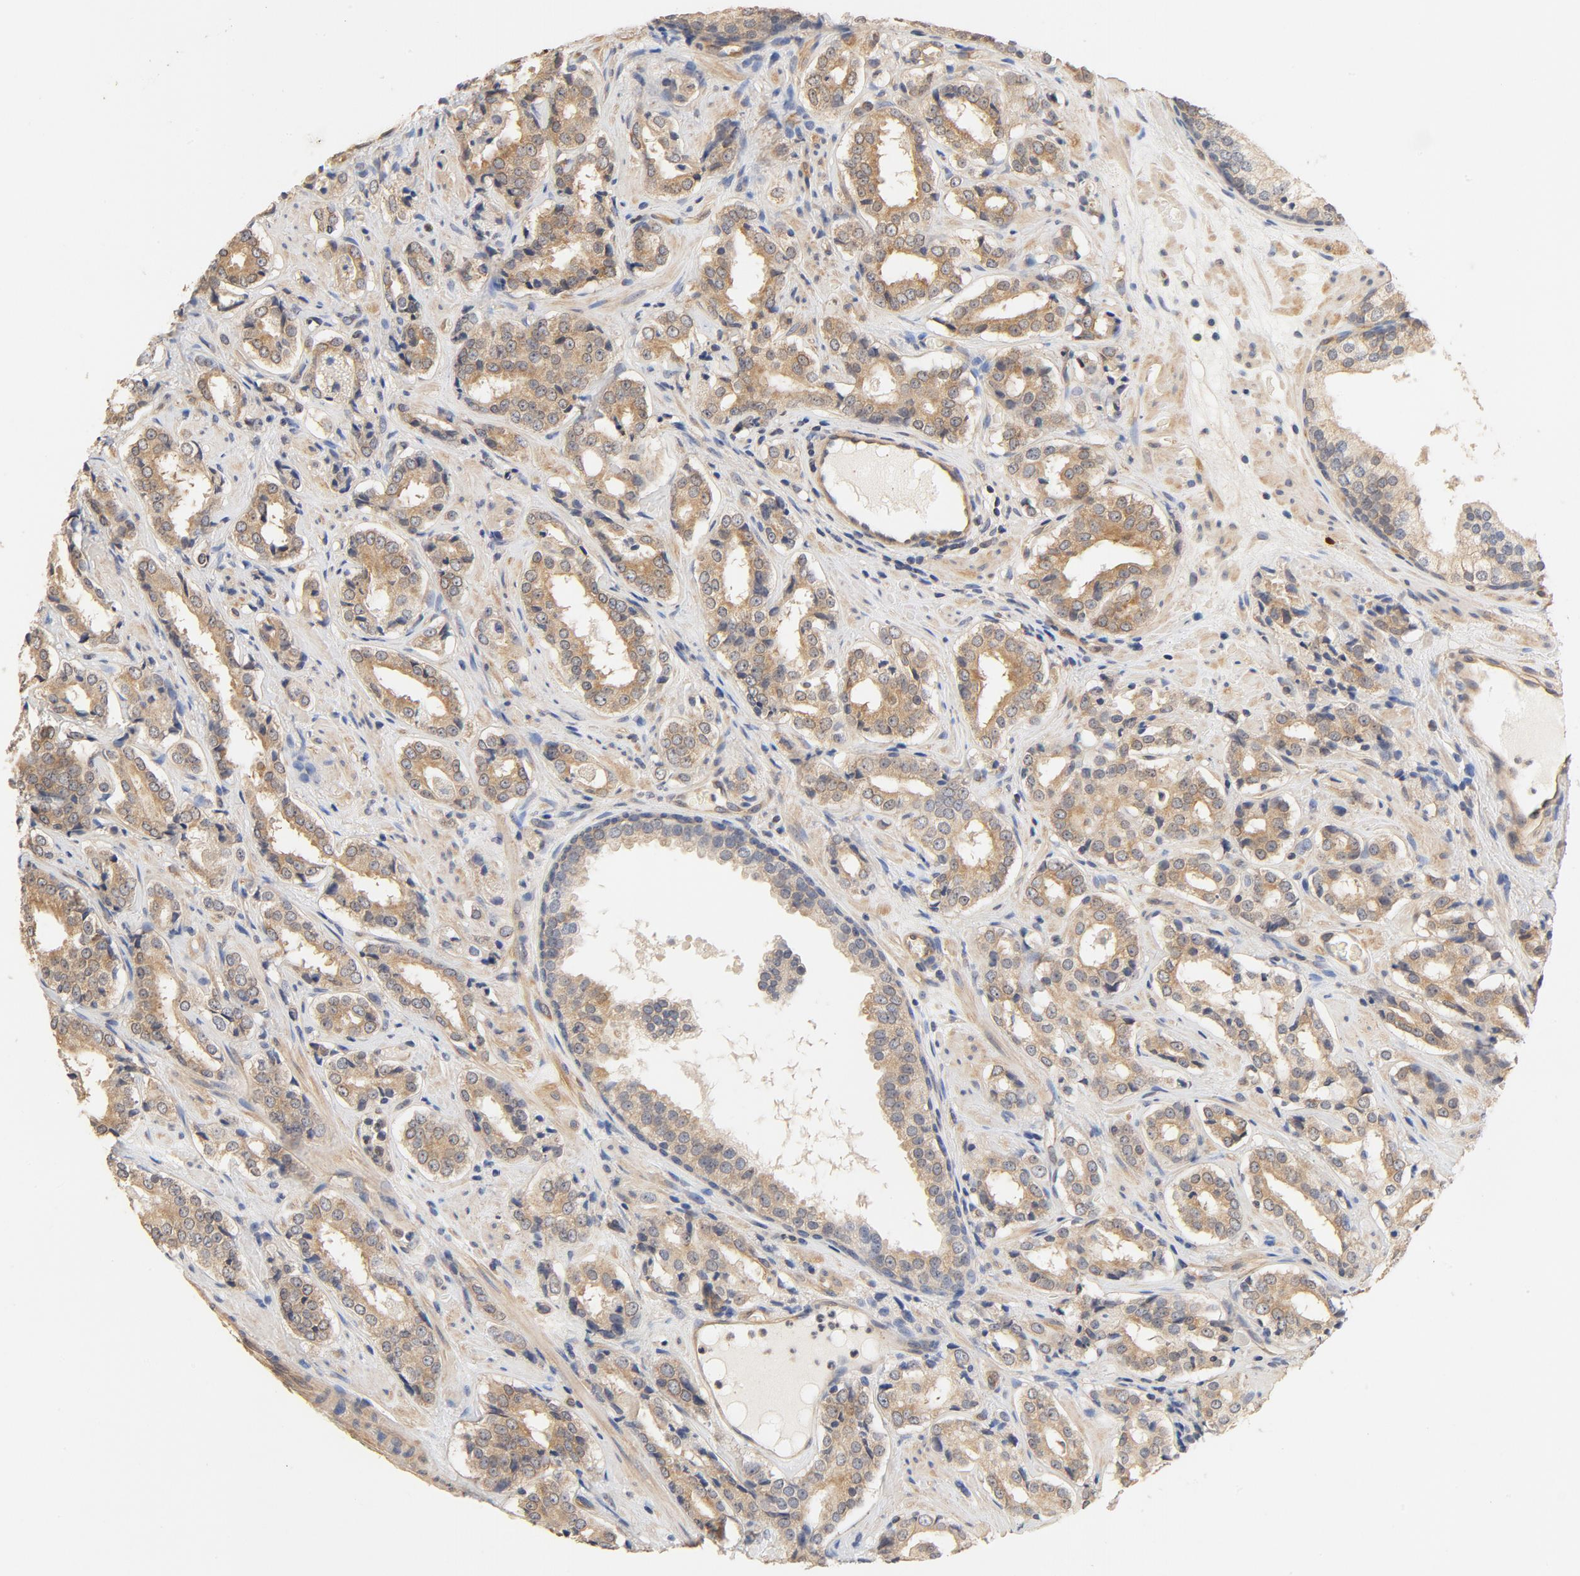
{"staining": {"intensity": "moderate", "quantity": ">75%", "location": "cytoplasmic/membranous"}, "tissue": "prostate cancer", "cell_type": "Tumor cells", "image_type": "cancer", "snomed": [{"axis": "morphology", "description": "Adenocarcinoma, Medium grade"}, {"axis": "topography", "description": "Prostate"}], "caption": "Prostate cancer tissue reveals moderate cytoplasmic/membranous expression in approximately >75% of tumor cells, visualized by immunohistochemistry.", "gene": "UBE2J1", "patient": {"sex": "male", "age": 60}}